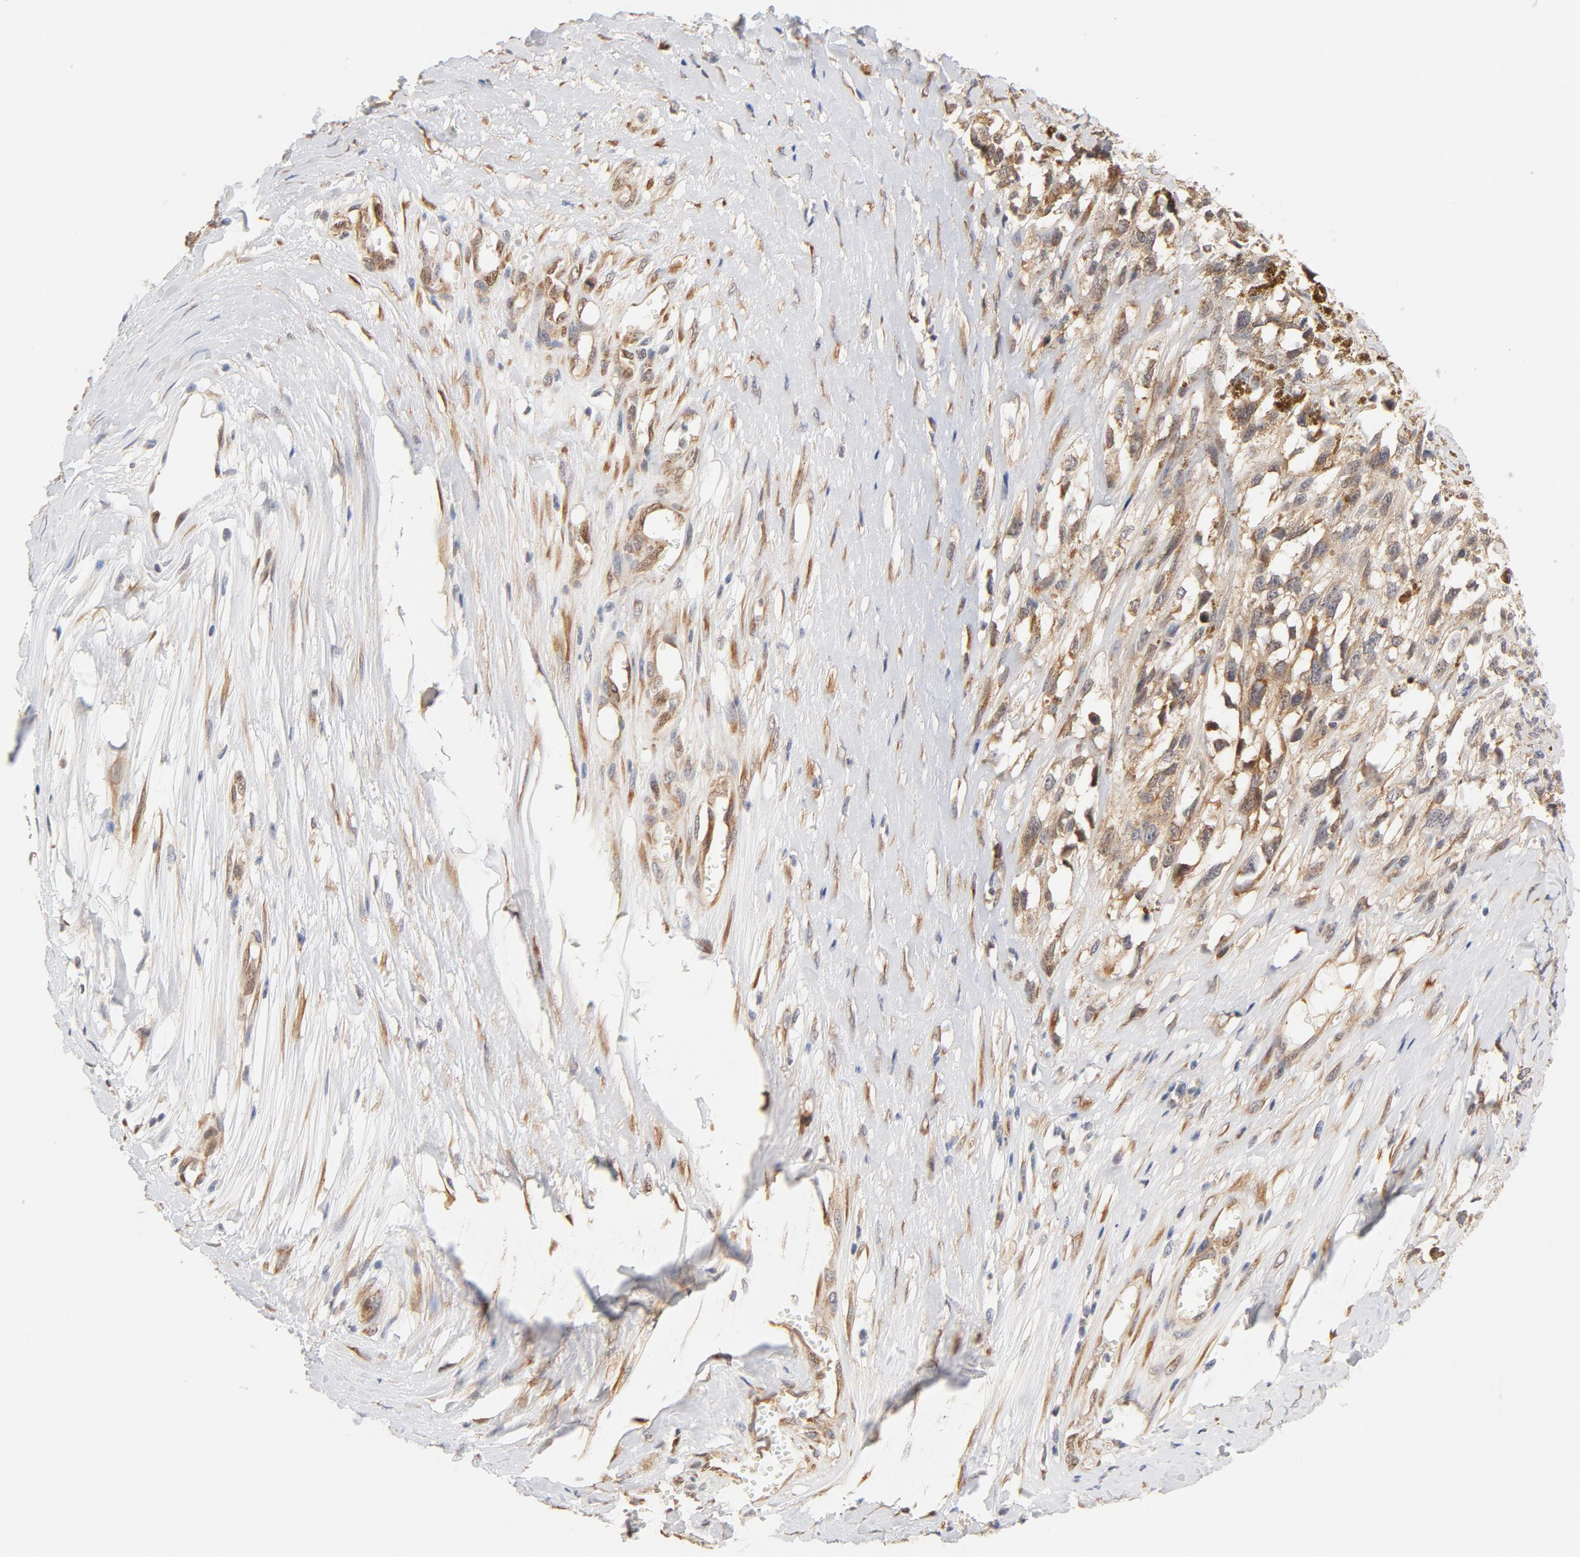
{"staining": {"intensity": "moderate", "quantity": ">75%", "location": "cytoplasmic/membranous"}, "tissue": "melanoma", "cell_type": "Tumor cells", "image_type": "cancer", "snomed": [{"axis": "morphology", "description": "Malignant melanoma, Metastatic site"}, {"axis": "topography", "description": "Lymph node"}], "caption": "High-power microscopy captured an immunohistochemistry (IHC) photomicrograph of melanoma, revealing moderate cytoplasmic/membranous positivity in approximately >75% of tumor cells.", "gene": "EIF4E", "patient": {"sex": "male", "age": 59}}